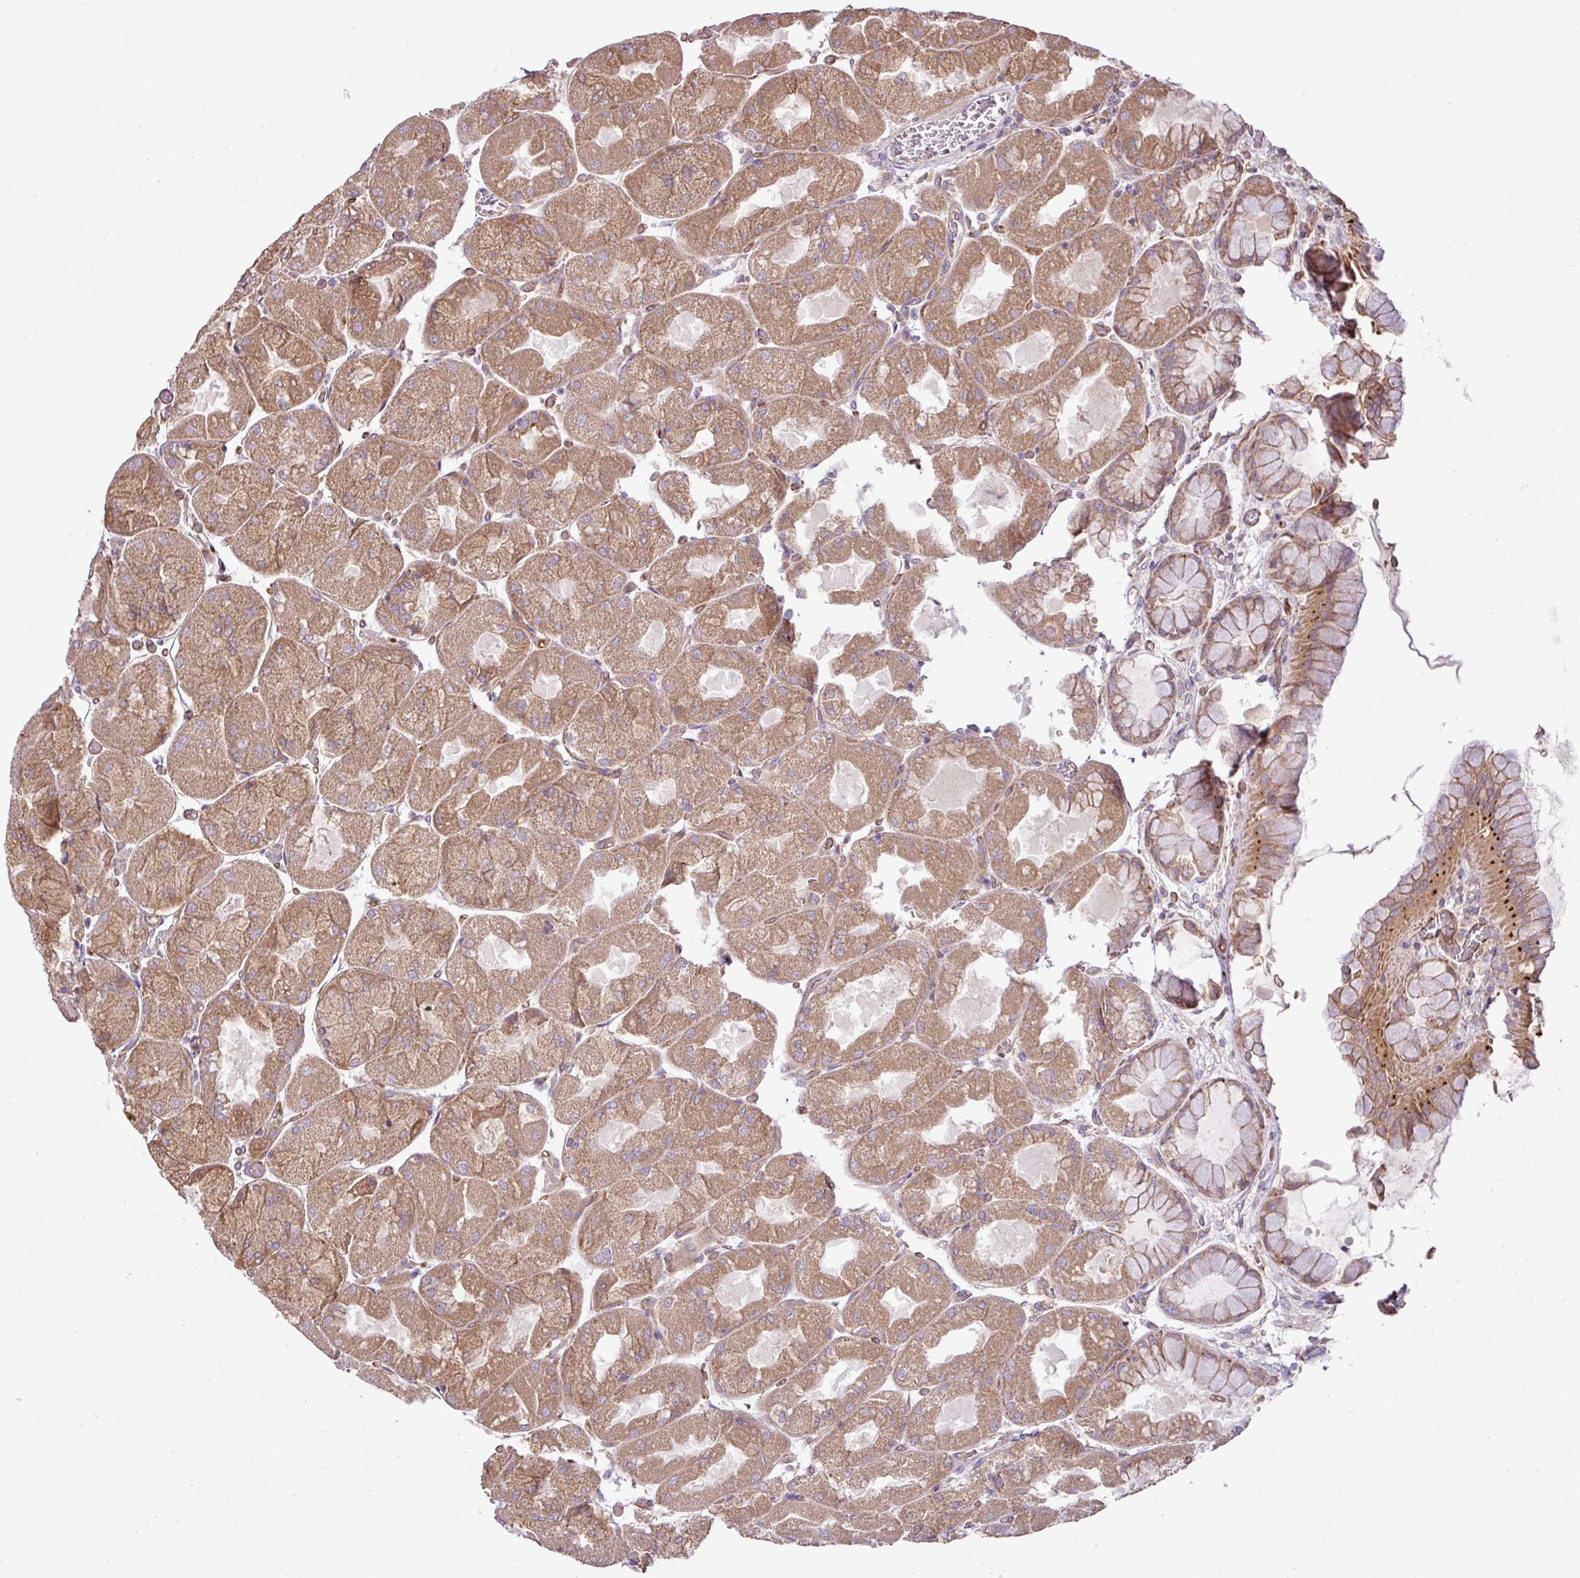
{"staining": {"intensity": "moderate", "quantity": ">75%", "location": "cytoplasmic/membranous"}, "tissue": "stomach", "cell_type": "Glandular cells", "image_type": "normal", "snomed": [{"axis": "morphology", "description": "Normal tissue, NOS"}, {"axis": "topography", "description": "Stomach"}], "caption": "This photomicrograph demonstrates unremarkable stomach stained with IHC to label a protein in brown. The cytoplasmic/membranous of glandular cells show moderate positivity for the protein. Nuclei are counter-stained blue.", "gene": "COX18", "patient": {"sex": "female", "age": 61}}